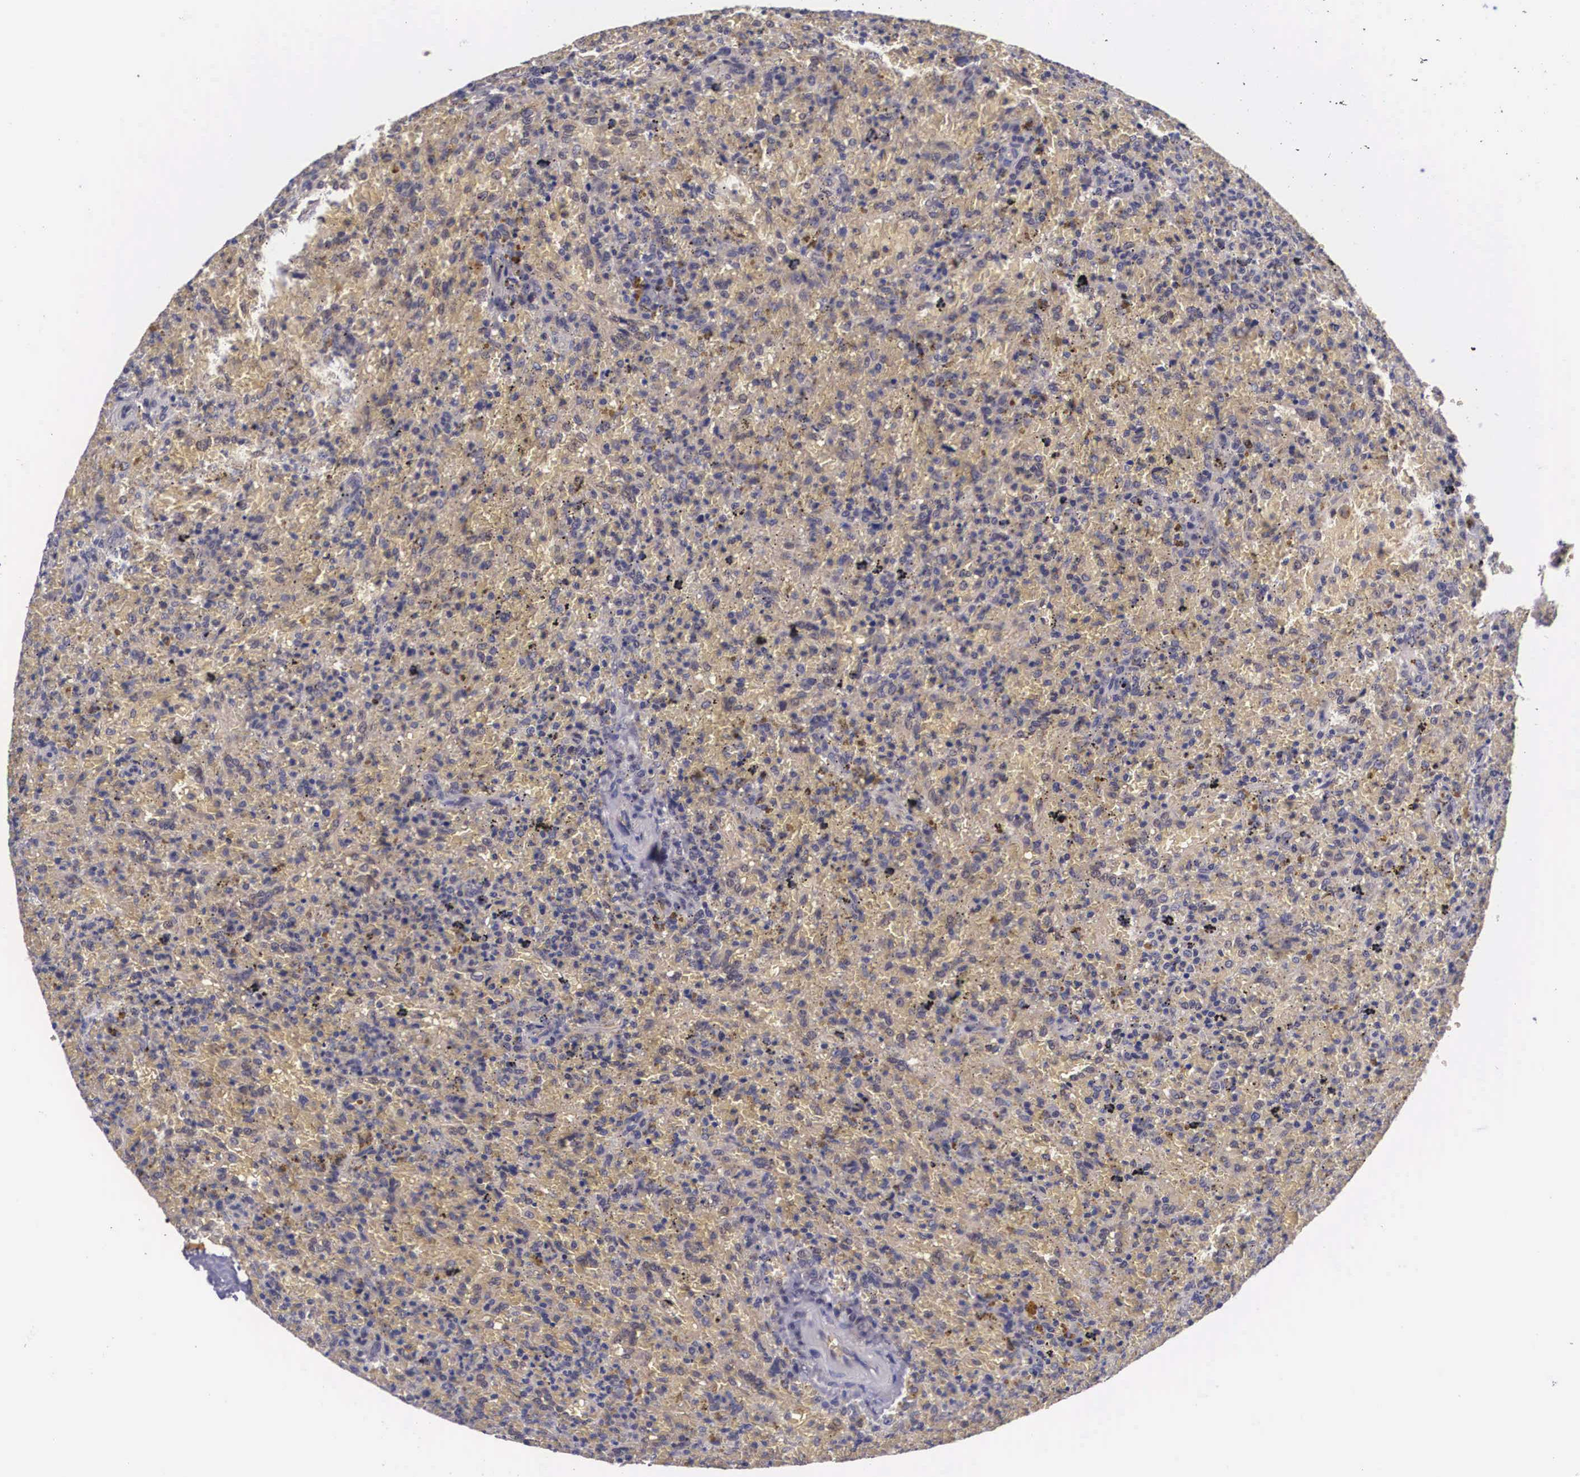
{"staining": {"intensity": "negative", "quantity": "none", "location": "none"}, "tissue": "lymphoma", "cell_type": "Tumor cells", "image_type": "cancer", "snomed": [{"axis": "morphology", "description": "Malignant lymphoma, non-Hodgkin's type, High grade"}, {"axis": "topography", "description": "Spleen"}, {"axis": "topography", "description": "Lymph node"}], "caption": "Immunohistochemistry (IHC) micrograph of neoplastic tissue: lymphoma stained with DAB (3,3'-diaminobenzidine) exhibits no significant protein expression in tumor cells.", "gene": "OTX2", "patient": {"sex": "female", "age": 70}}